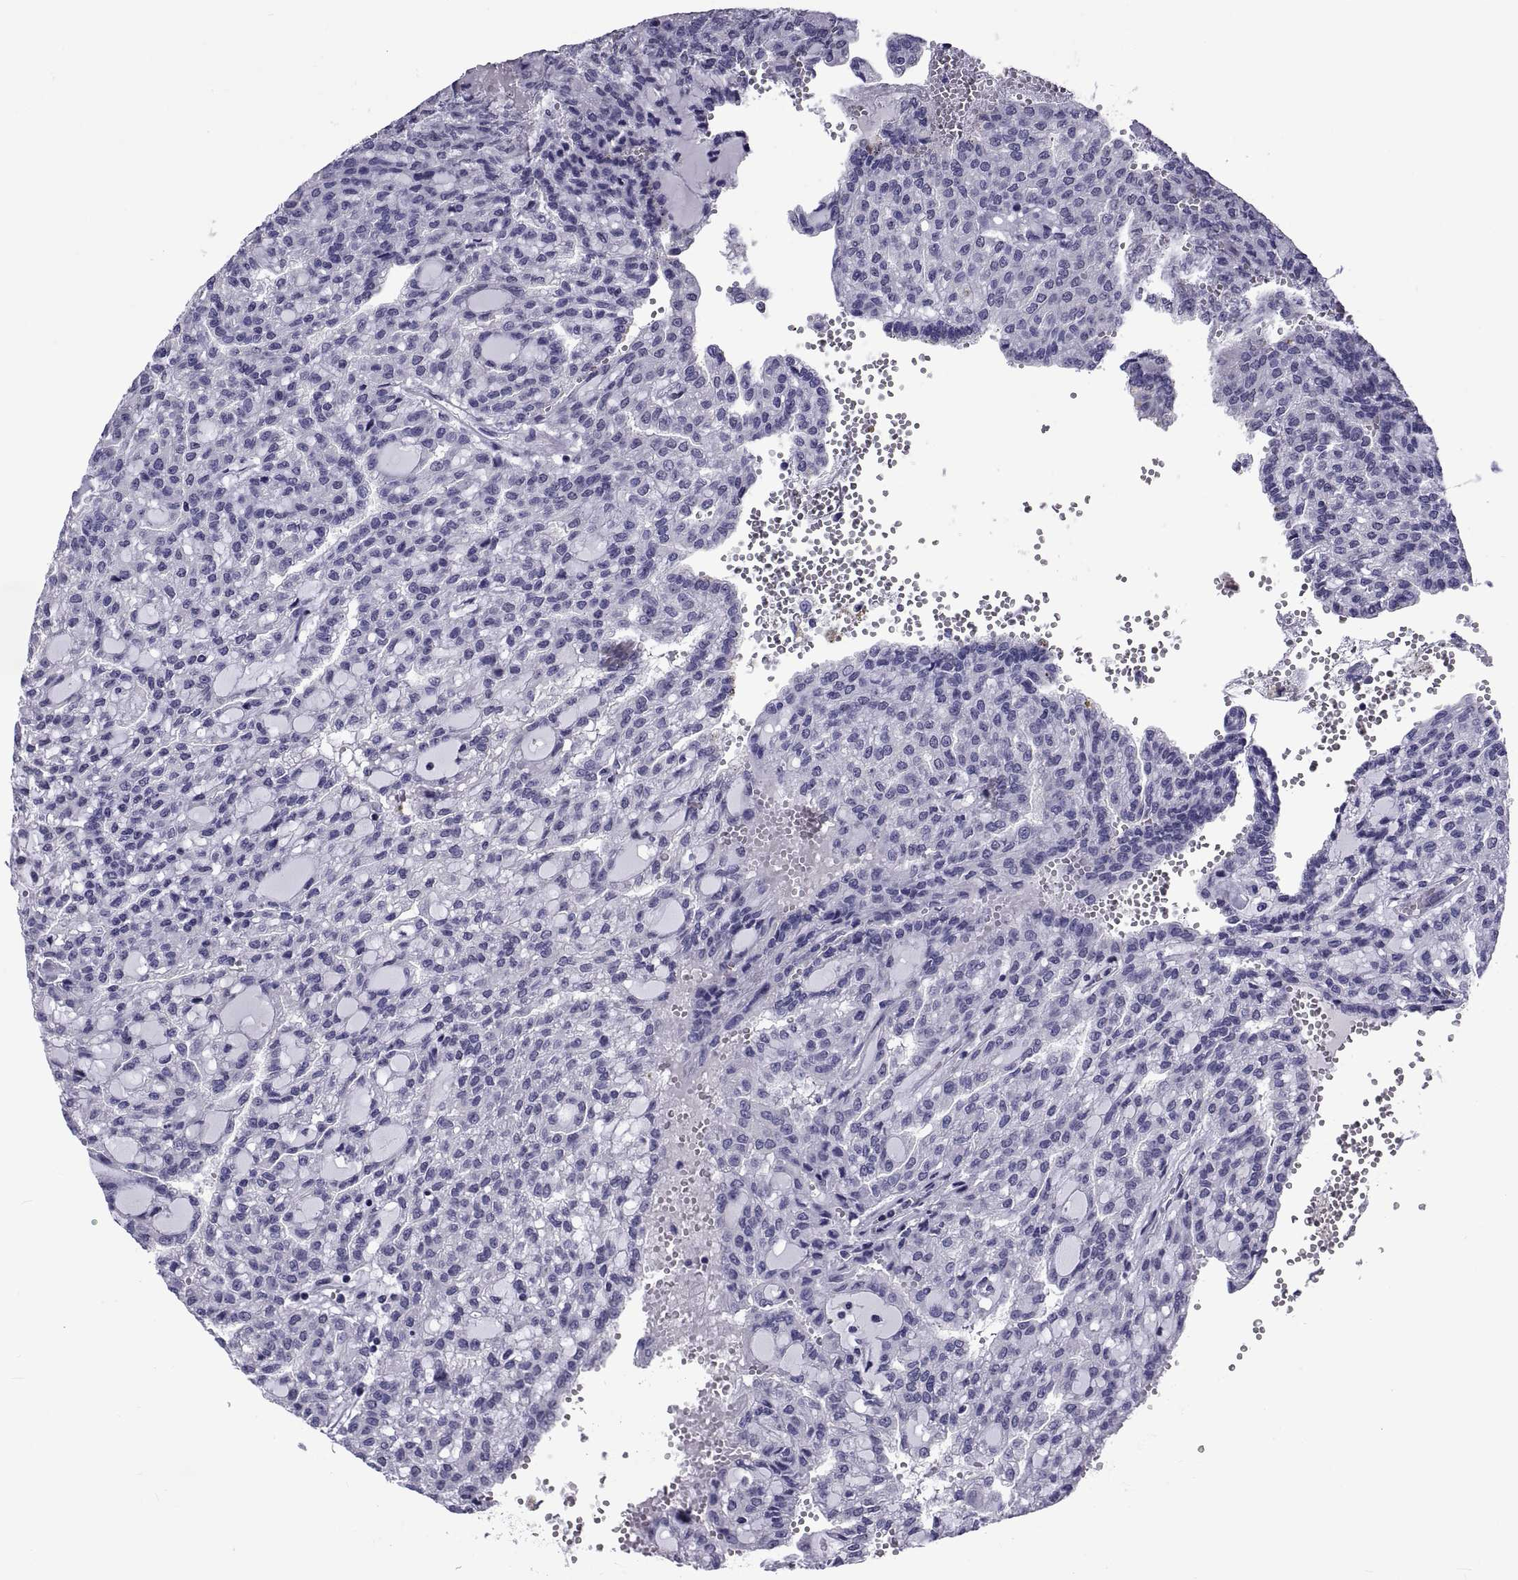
{"staining": {"intensity": "negative", "quantity": "none", "location": "none"}, "tissue": "renal cancer", "cell_type": "Tumor cells", "image_type": "cancer", "snomed": [{"axis": "morphology", "description": "Adenocarcinoma, NOS"}, {"axis": "topography", "description": "Kidney"}], "caption": "Tumor cells are negative for protein expression in human renal cancer (adenocarcinoma).", "gene": "TGFBR3L", "patient": {"sex": "male", "age": 63}}